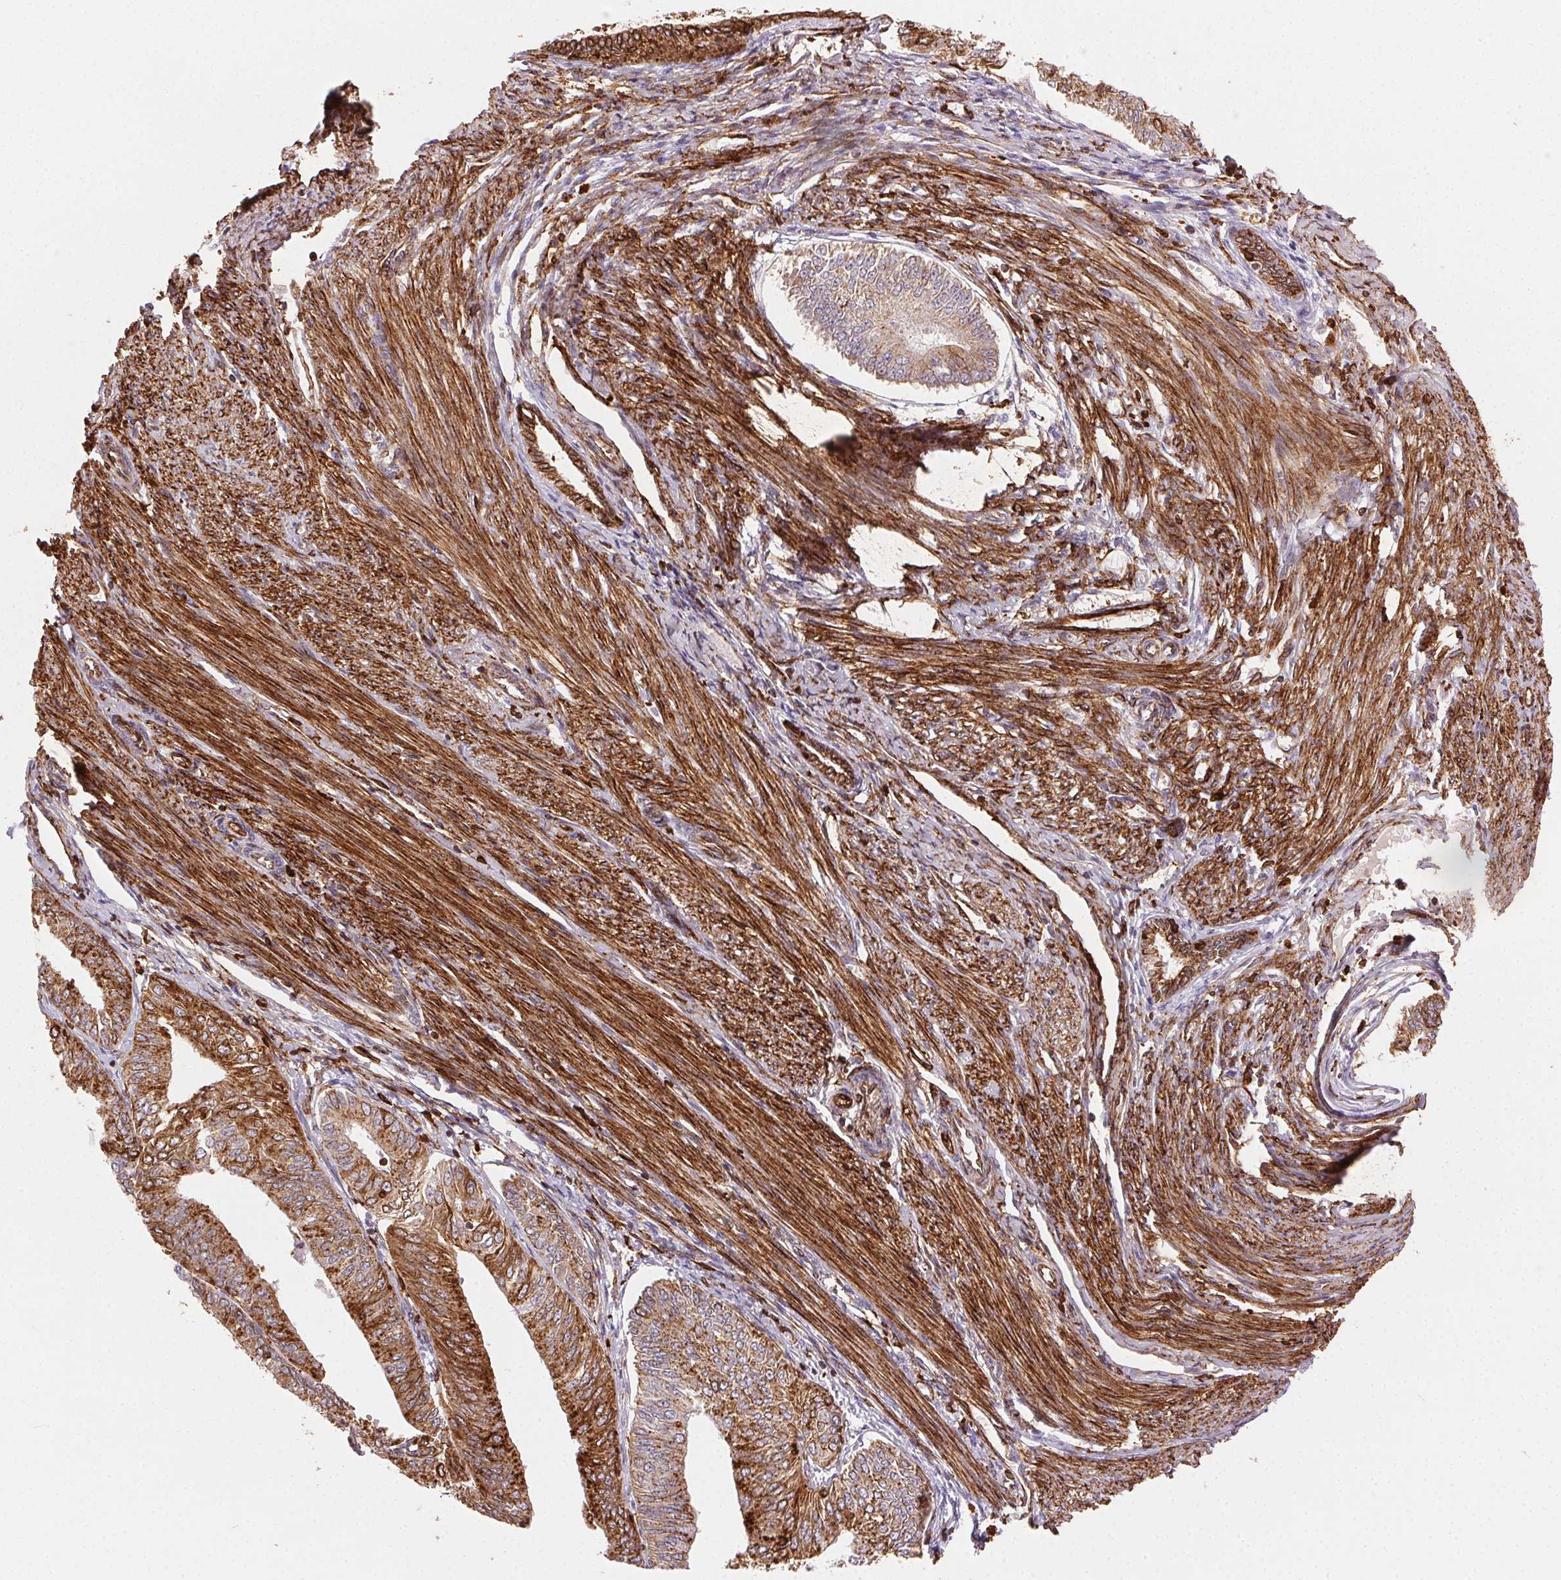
{"staining": {"intensity": "moderate", "quantity": ">75%", "location": "cytoplasmic/membranous"}, "tissue": "endometrial cancer", "cell_type": "Tumor cells", "image_type": "cancer", "snomed": [{"axis": "morphology", "description": "Adenocarcinoma, NOS"}, {"axis": "topography", "description": "Endometrium"}], "caption": "Brown immunohistochemical staining in endometrial cancer (adenocarcinoma) shows moderate cytoplasmic/membranous staining in approximately >75% of tumor cells. The staining was performed using DAB to visualize the protein expression in brown, while the nuclei were stained in blue with hematoxylin (Magnification: 20x).", "gene": "RNASET2", "patient": {"sex": "female", "age": 58}}